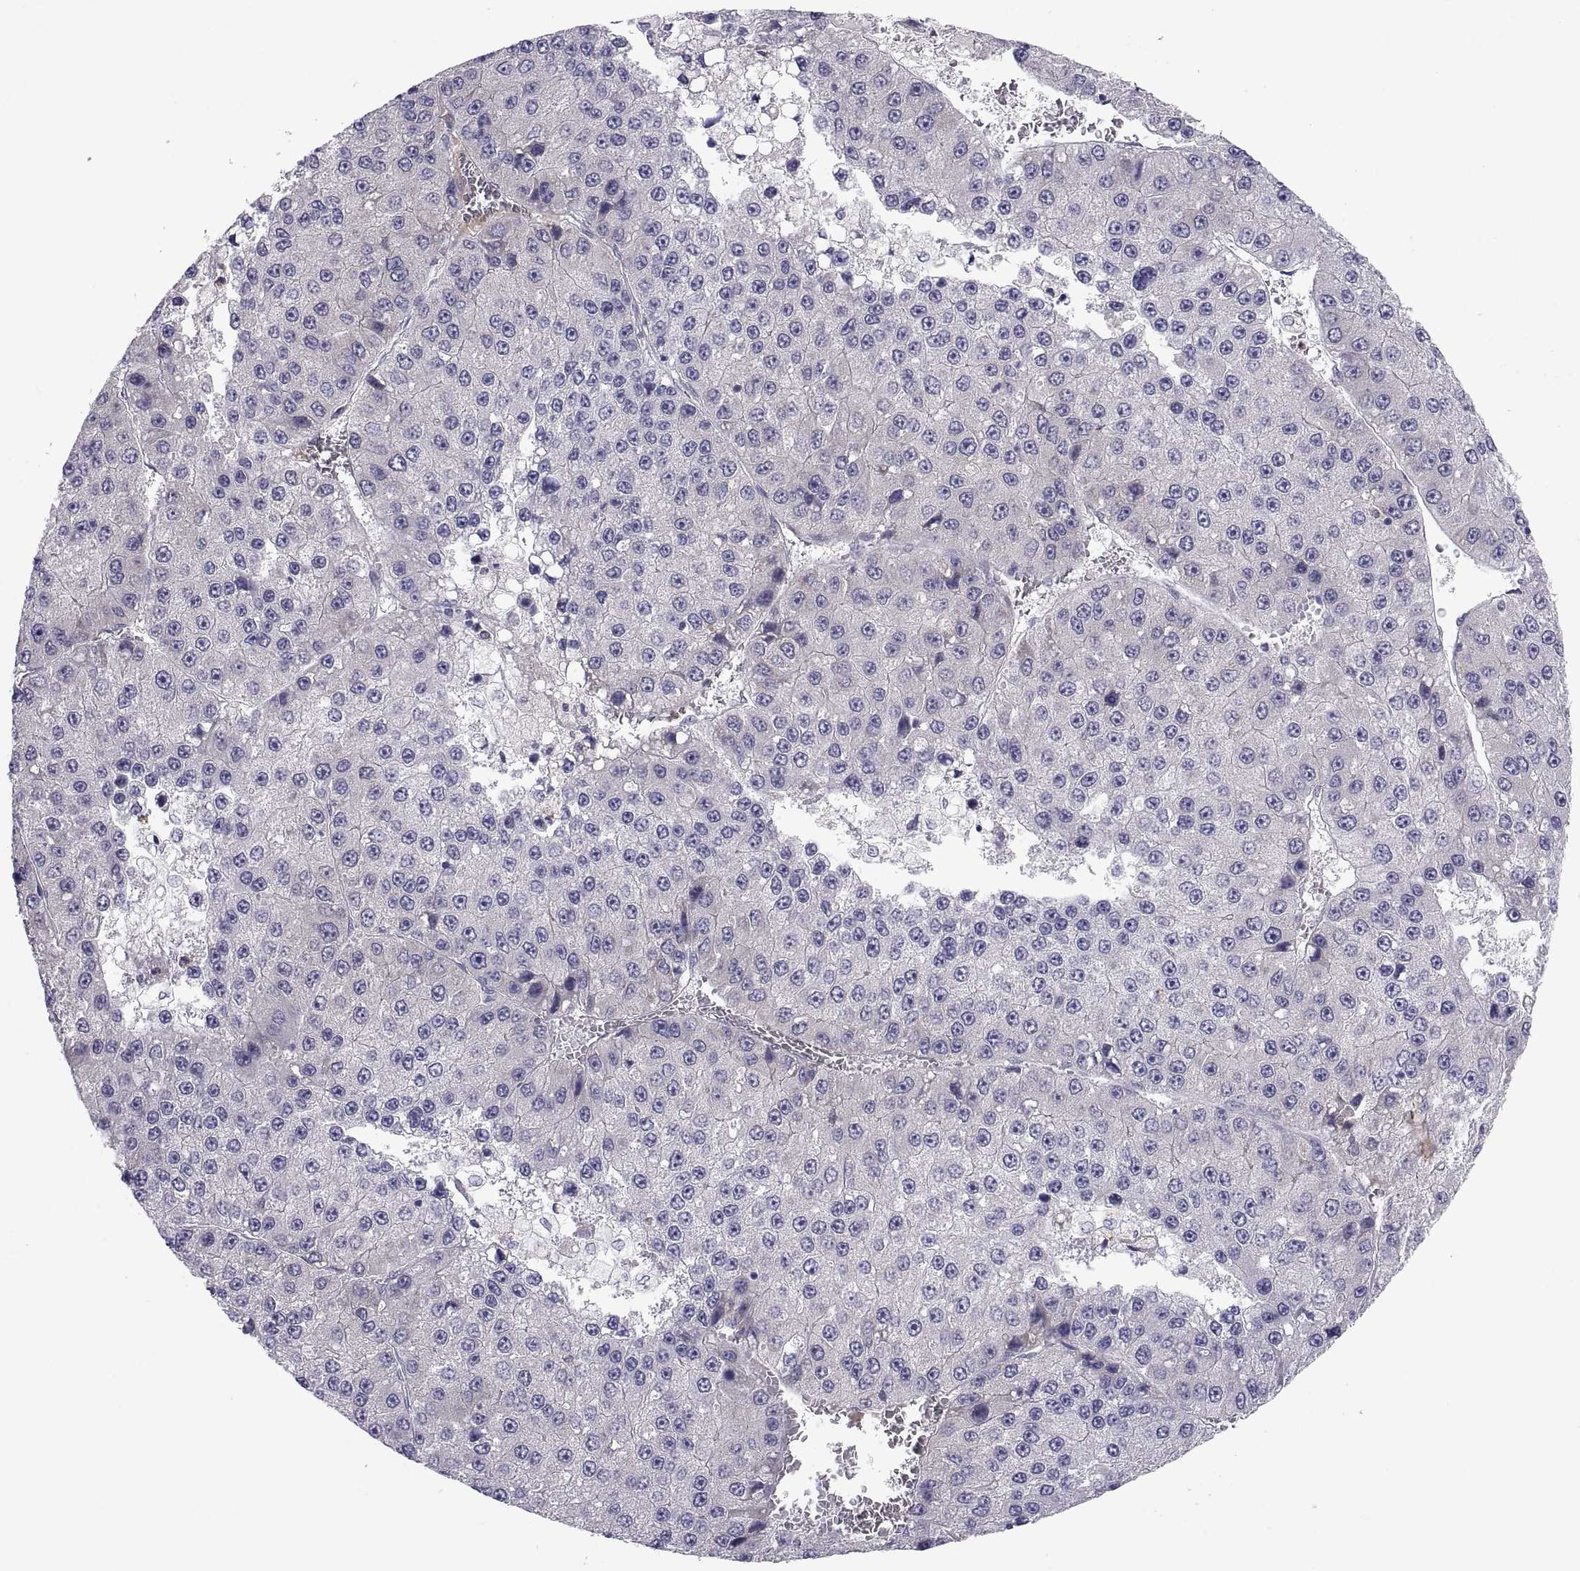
{"staining": {"intensity": "negative", "quantity": "none", "location": "none"}, "tissue": "liver cancer", "cell_type": "Tumor cells", "image_type": "cancer", "snomed": [{"axis": "morphology", "description": "Carcinoma, Hepatocellular, NOS"}, {"axis": "topography", "description": "Liver"}], "caption": "High magnification brightfield microscopy of hepatocellular carcinoma (liver) stained with DAB (brown) and counterstained with hematoxylin (blue): tumor cells show no significant staining.", "gene": "PKP1", "patient": {"sex": "female", "age": 73}}